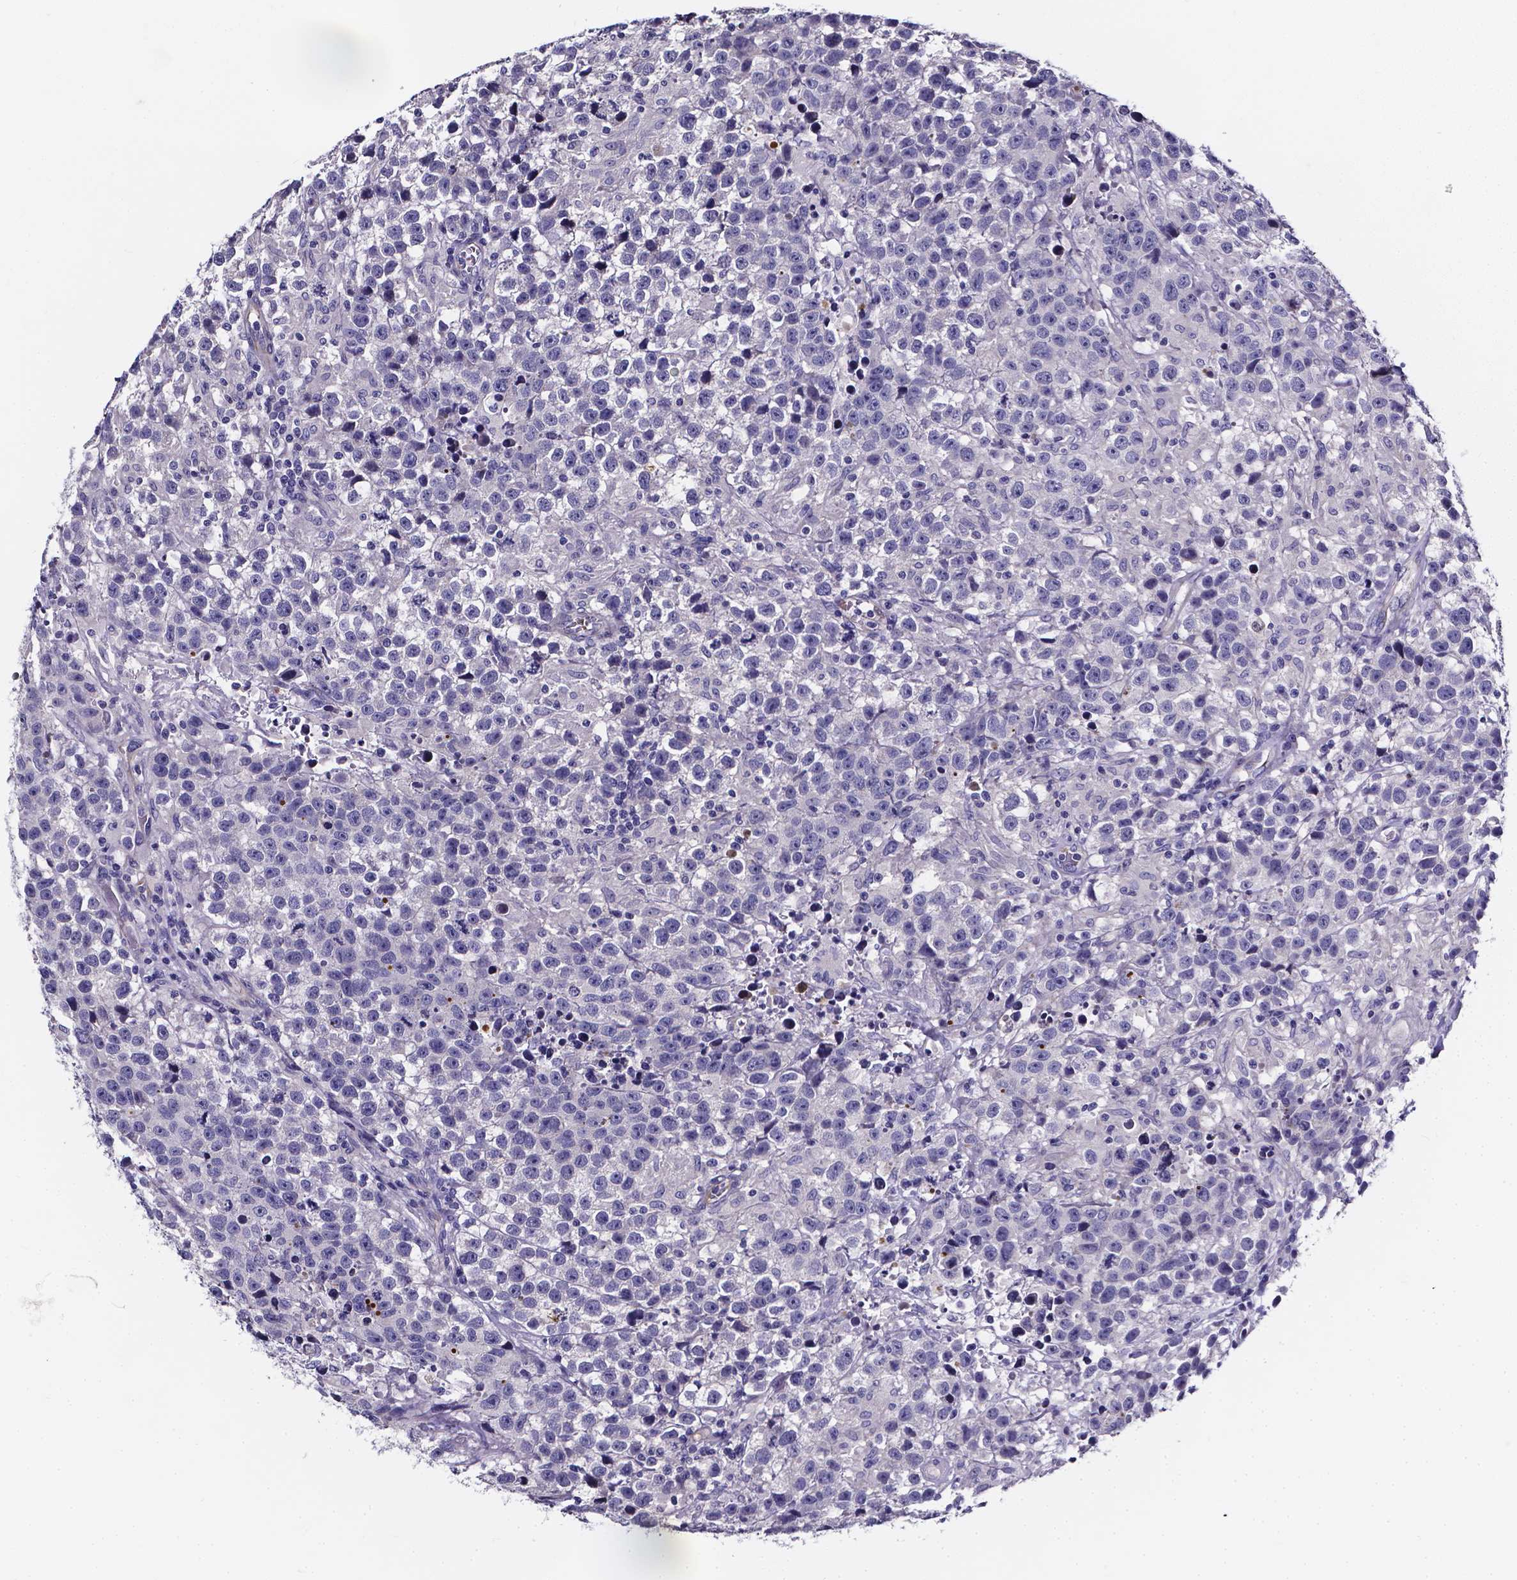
{"staining": {"intensity": "negative", "quantity": "none", "location": "none"}, "tissue": "testis cancer", "cell_type": "Tumor cells", "image_type": "cancer", "snomed": [{"axis": "morphology", "description": "Seminoma, NOS"}, {"axis": "topography", "description": "Testis"}], "caption": "This is a photomicrograph of immunohistochemistry staining of testis cancer (seminoma), which shows no staining in tumor cells.", "gene": "CACNG8", "patient": {"sex": "male", "age": 43}}